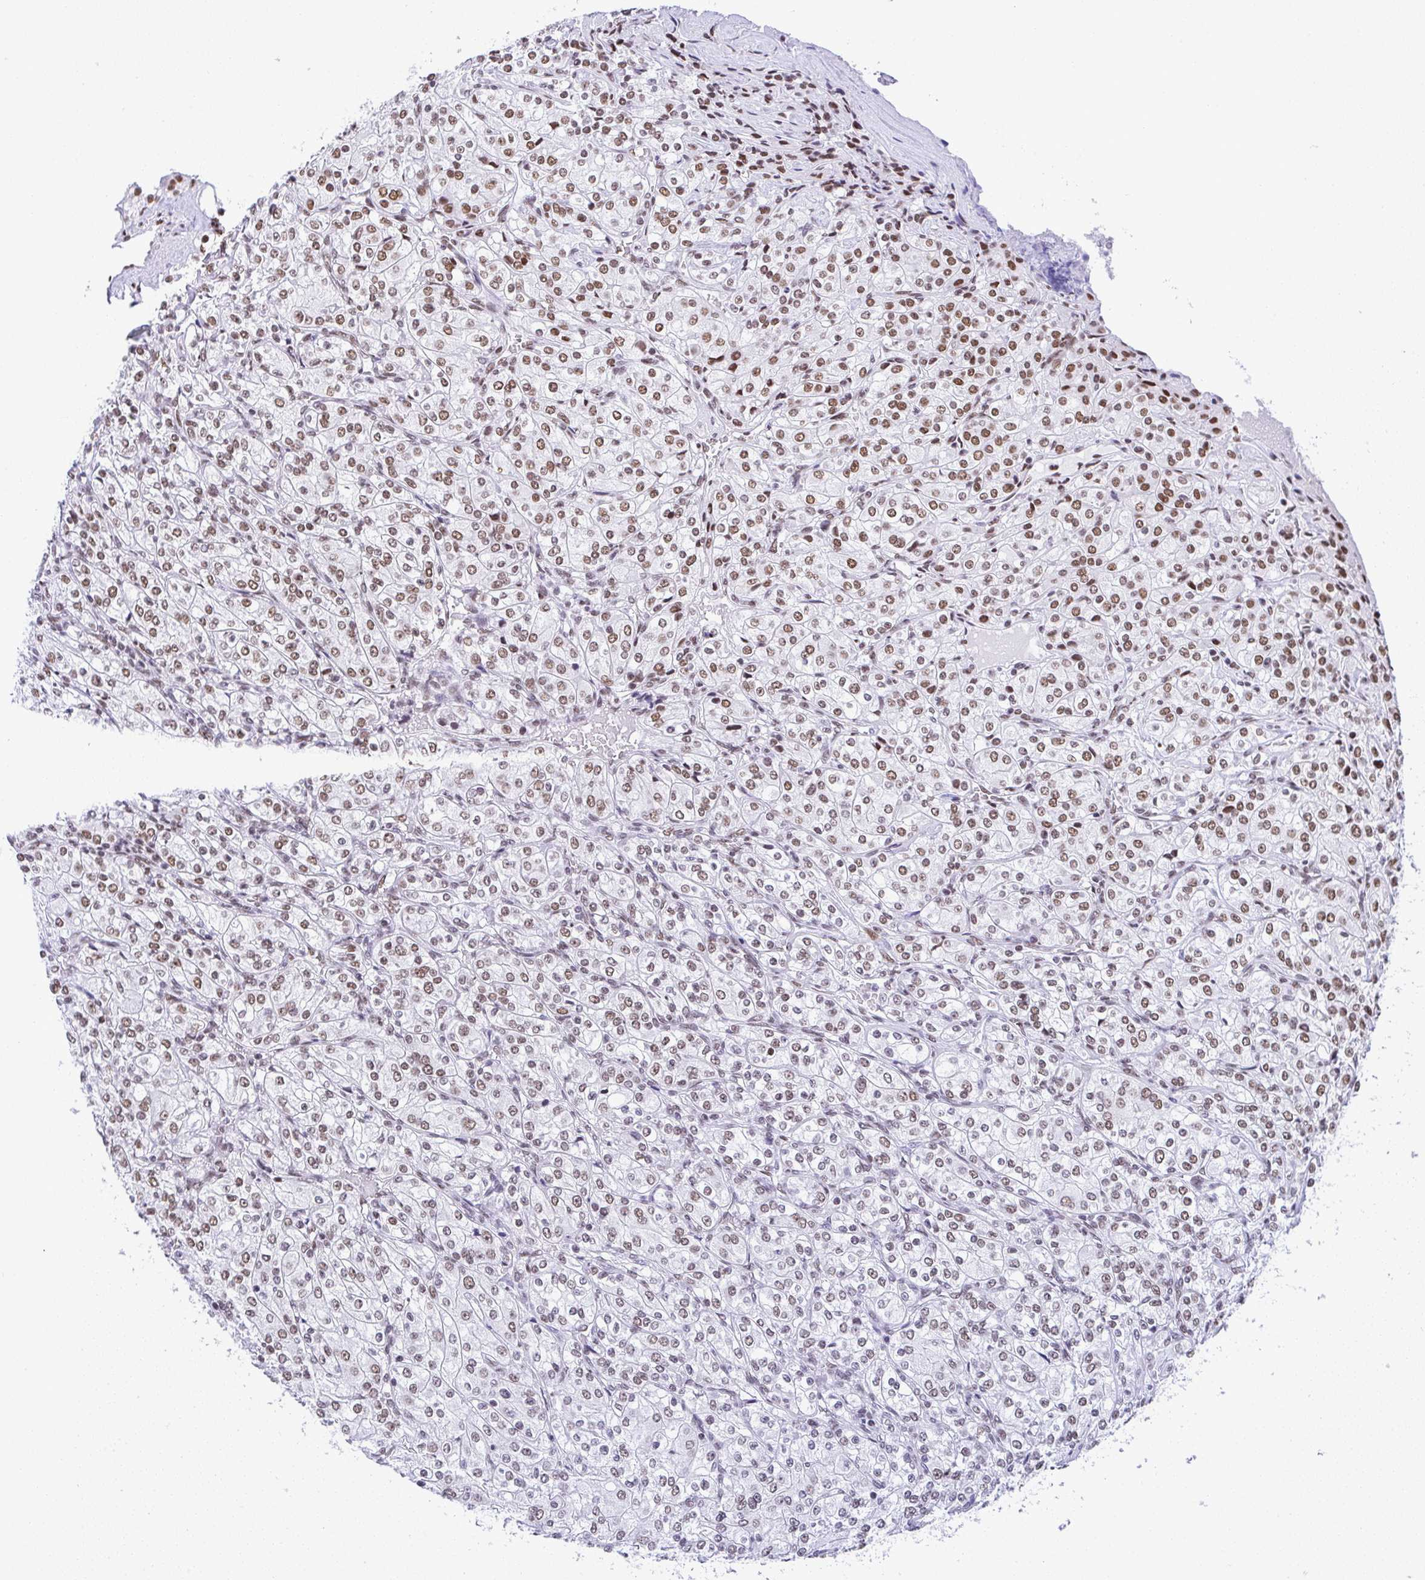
{"staining": {"intensity": "moderate", "quantity": ">75%", "location": "nuclear"}, "tissue": "renal cancer", "cell_type": "Tumor cells", "image_type": "cancer", "snomed": [{"axis": "morphology", "description": "Adenocarcinoma, NOS"}, {"axis": "topography", "description": "Kidney"}], "caption": "Renal adenocarcinoma stained with DAB (3,3'-diaminobenzidine) immunohistochemistry exhibits medium levels of moderate nuclear staining in about >75% of tumor cells.", "gene": "DDX52", "patient": {"sex": "male", "age": 77}}